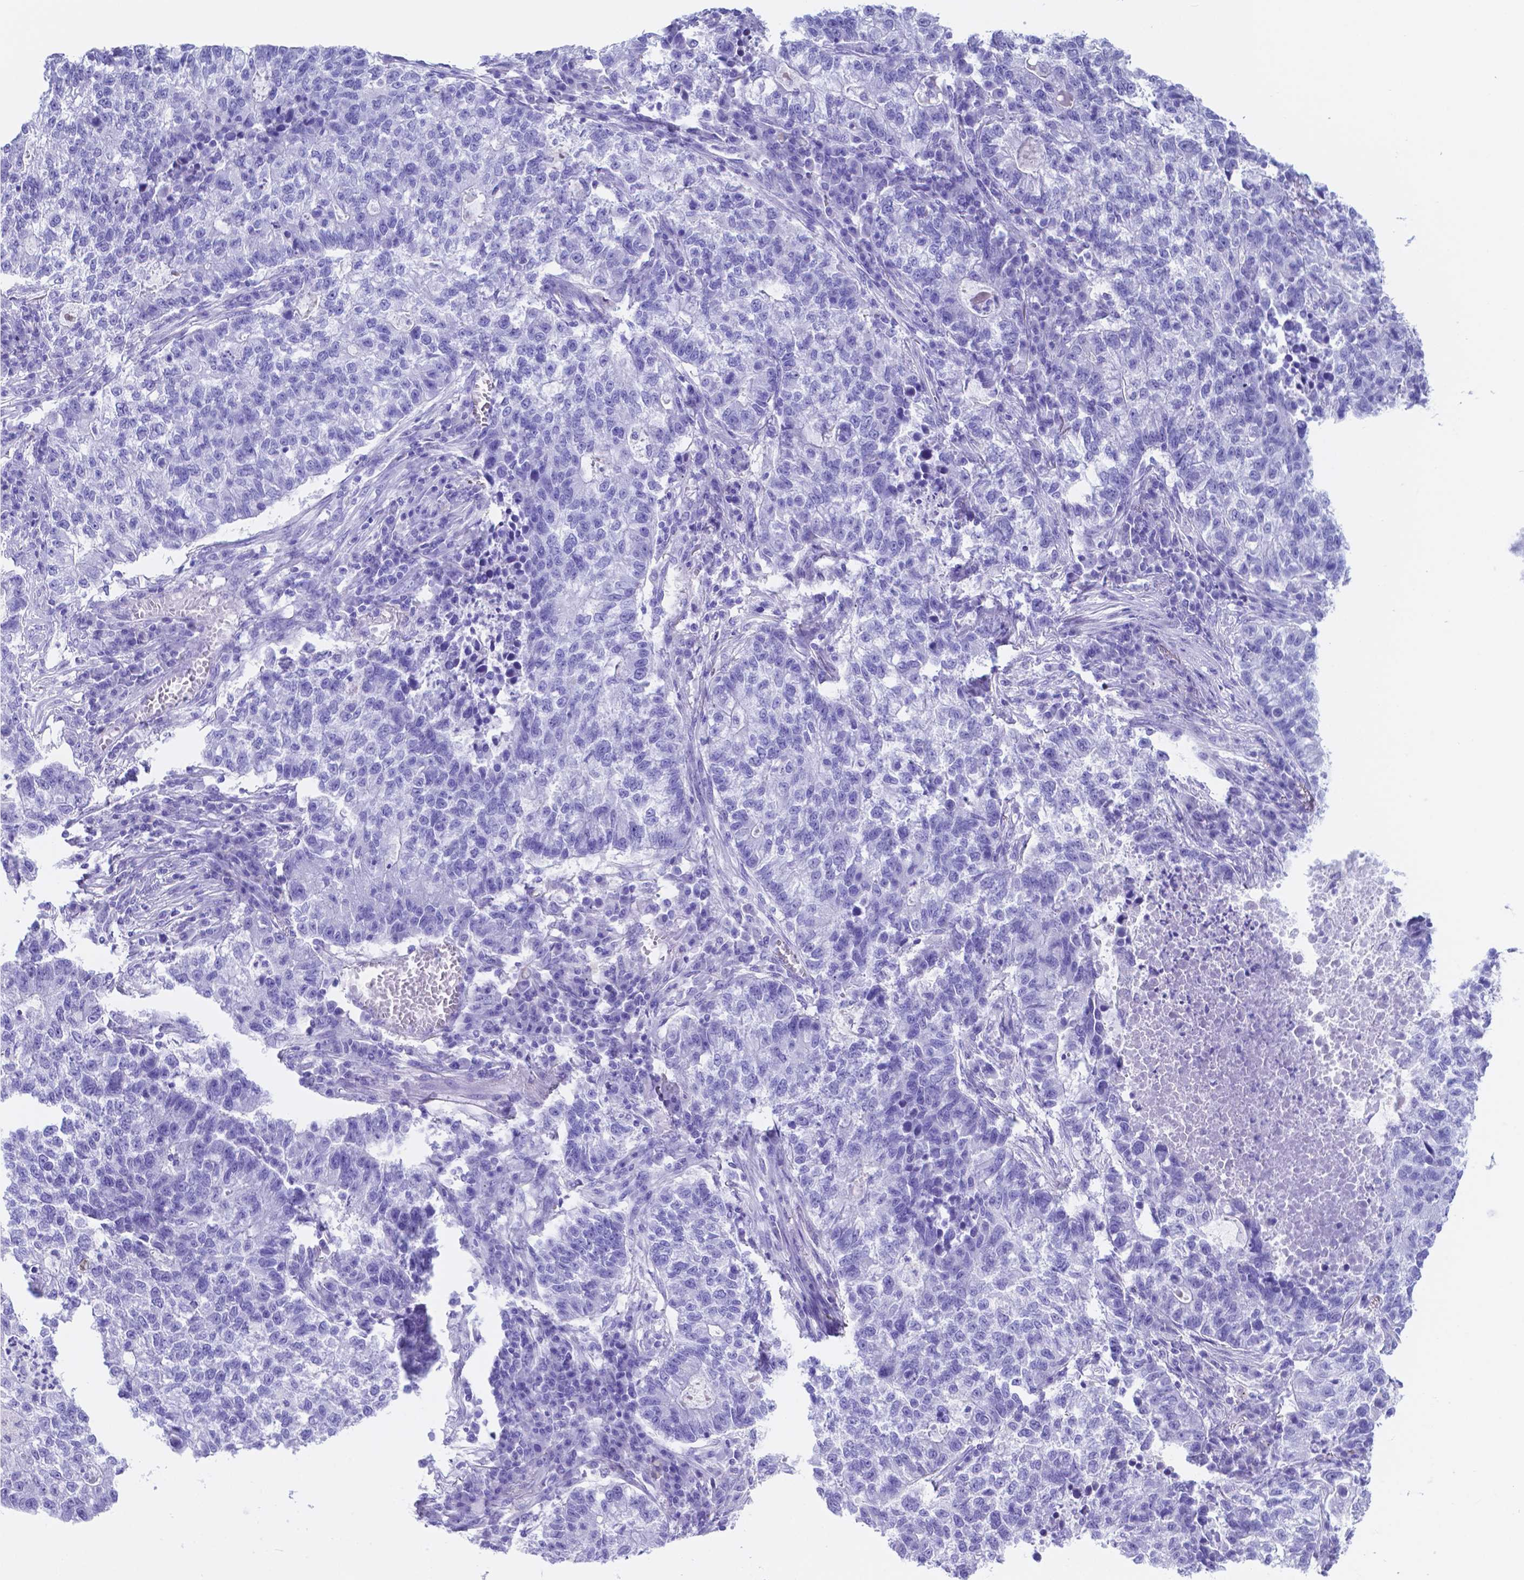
{"staining": {"intensity": "negative", "quantity": "none", "location": "none"}, "tissue": "lung cancer", "cell_type": "Tumor cells", "image_type": "cancer", "snomed": [{"axis": "morphology", "description": "Adenocarcinoma, NOS"}, {"axis": "topography", "description": "Lung"}], "caption": "High magnification brightfield microscopy of lung adenocarcinoma stained with DAB (3,3'-diaminobenzidine) (brown) and counterstained with hematoxylin (blue): tumor cells show no significant positivity. (Immunohistochemistry (ihc), brightfield microscopy, high magnification).", "gene": "DNAAF8", "patient": {"sex": "male", "age": 57}}